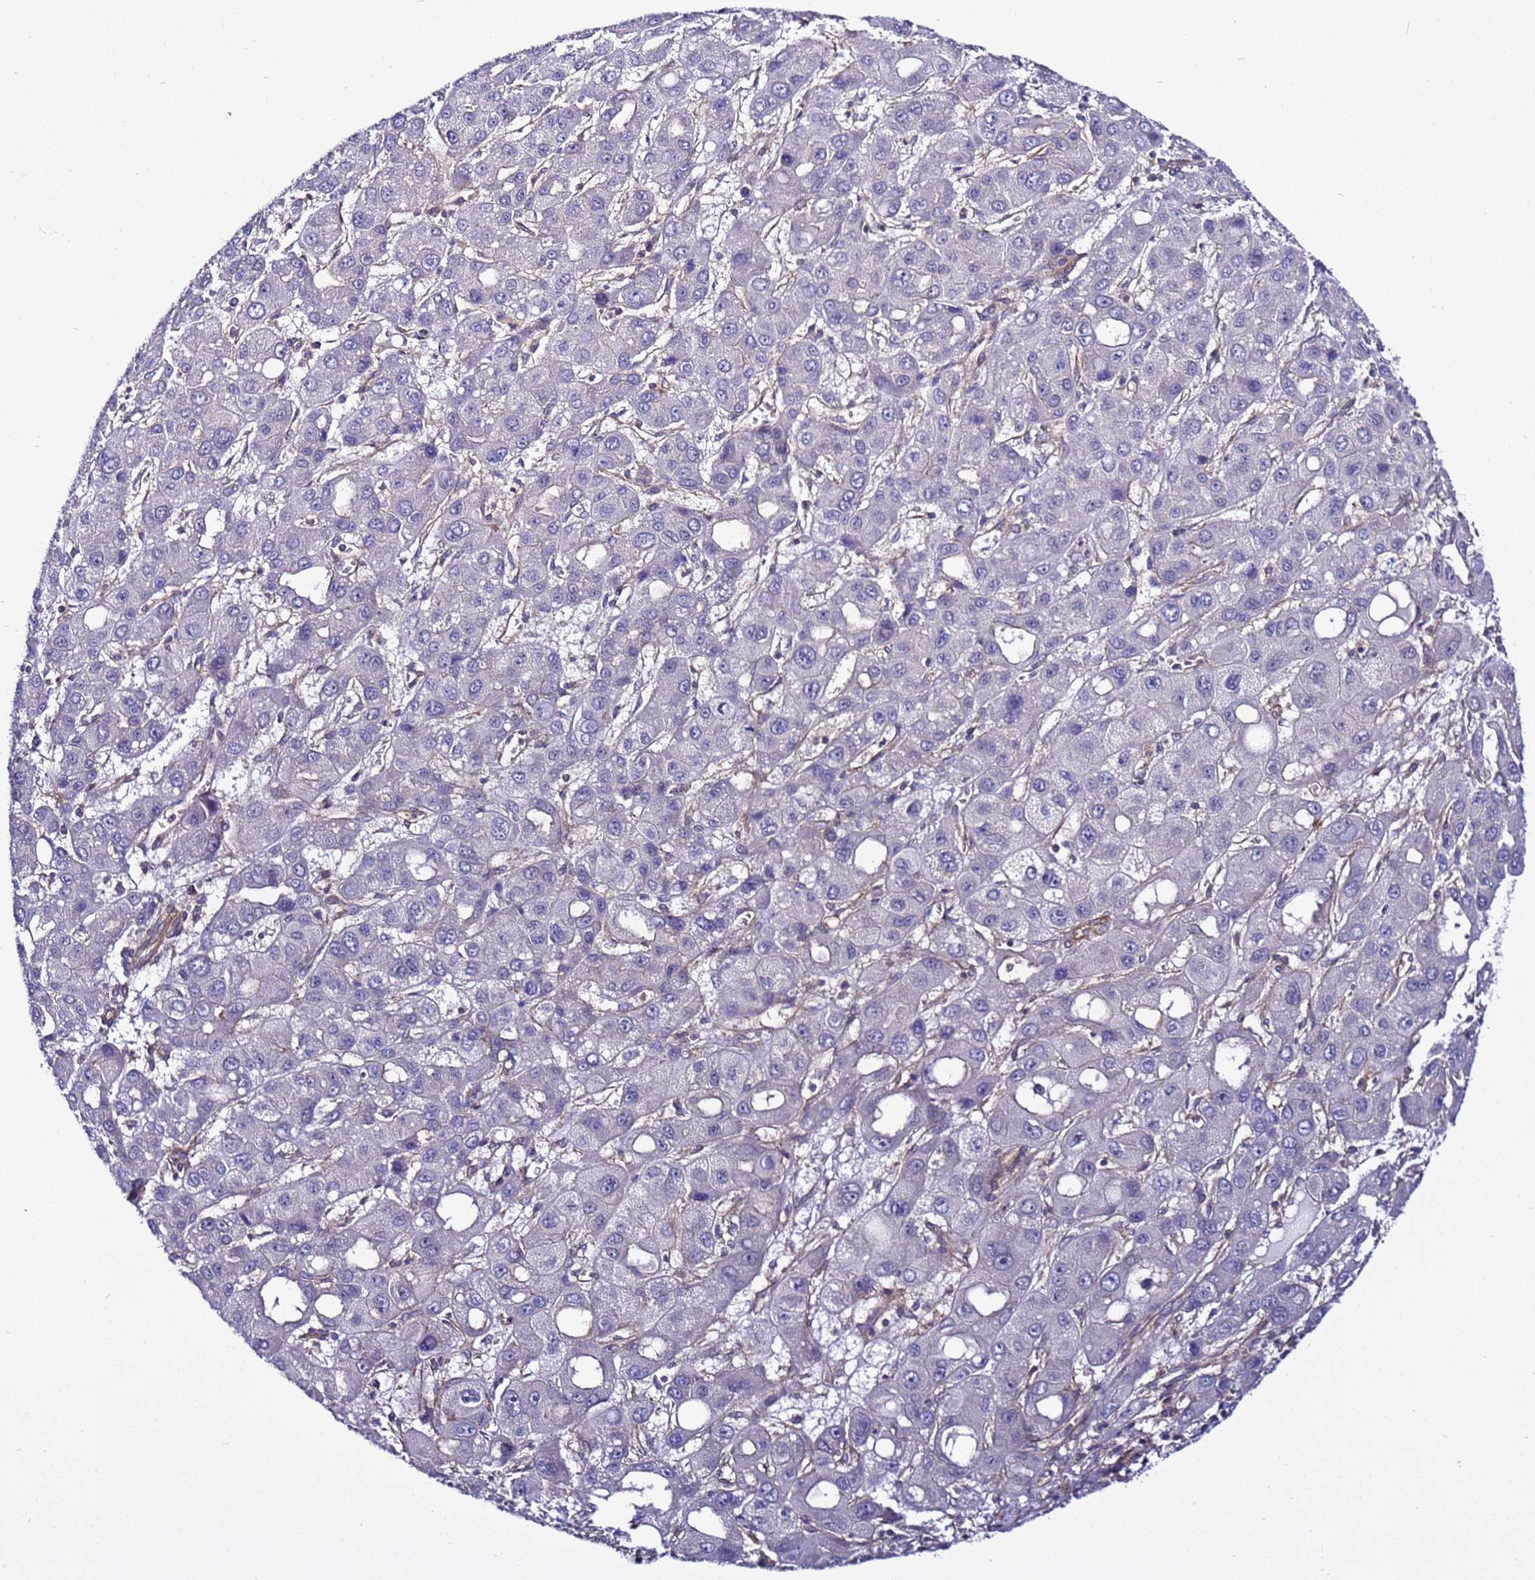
{"staining": {"intensity": "negative", "quantity": "none", "location": "none"}, "tissue": "liver cancer", "cell_type": "Tumor cells", "image_type": "cancer", "snomed": [{"axis": "morphology", "description": "Carcinoma, Hepatocellular, NOS"}, {"axis": "topography", "description": "Liver"}], "caption": "Immunohistochemical staining of liver cancer demonstrates no significant expression in tumor cells.", "gene": "STK38", "patient": {"sex": "male", "age": 55}}